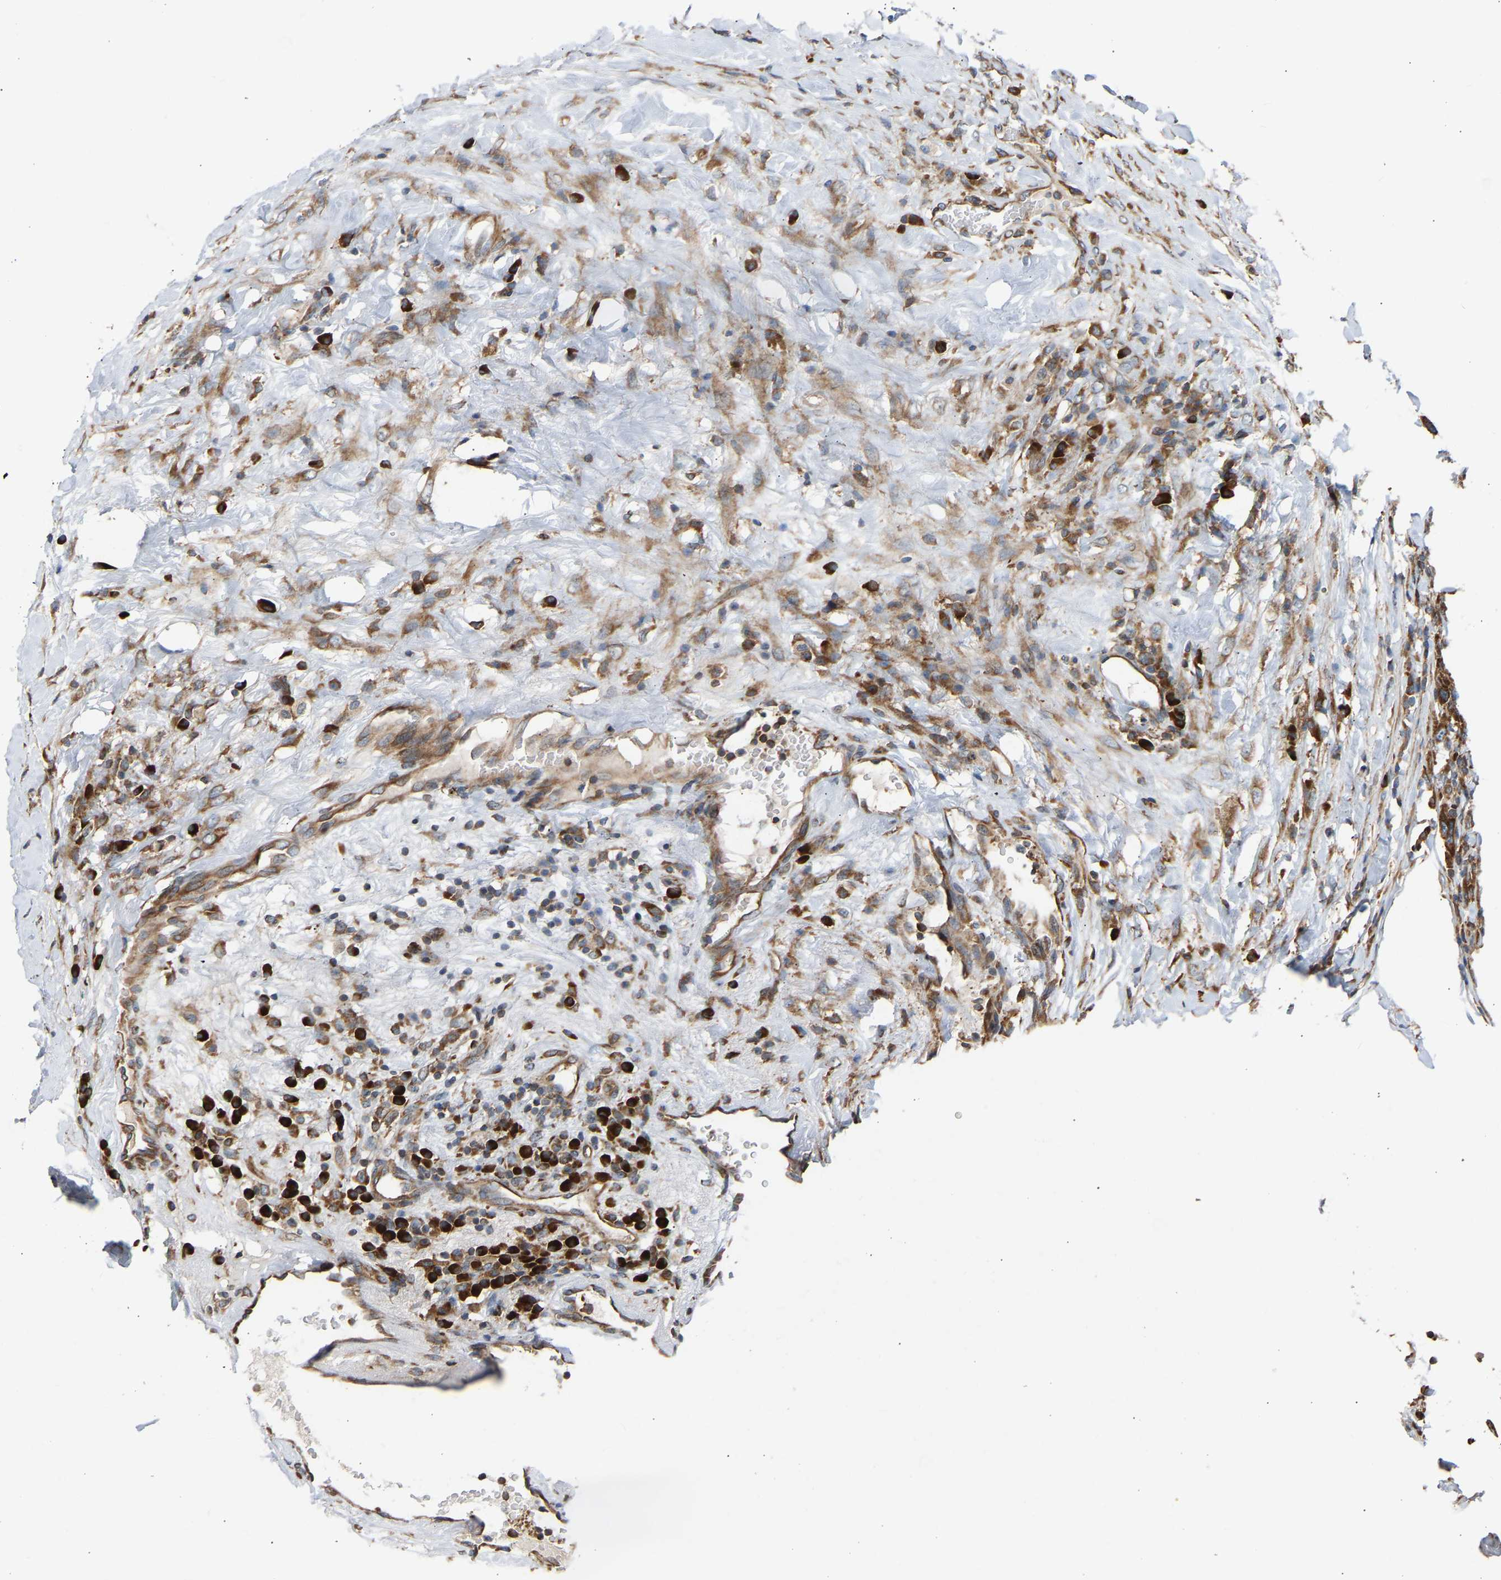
{"staining": {"intensity": "moderate", "quantity": ">75%", "location": "cytoplasmic/membranous"}, "tissue": "breast cancer", "cell_type": "Tumor cells", "image_type": "cancer", "snomed": [{"axis": "morphology", "description": "Duct carcinoma"}, {"axis": "topography", "description": "Breast"}], "caption": "Breast infiltrating ductal carcinoma was stained to show a protein in brown. There is medium levels of moderate cytoplasmic/membranous staining in about >75% of tumor cells.", "gene": "GCN1", "patient": {"sex": "female", "age": 37}}